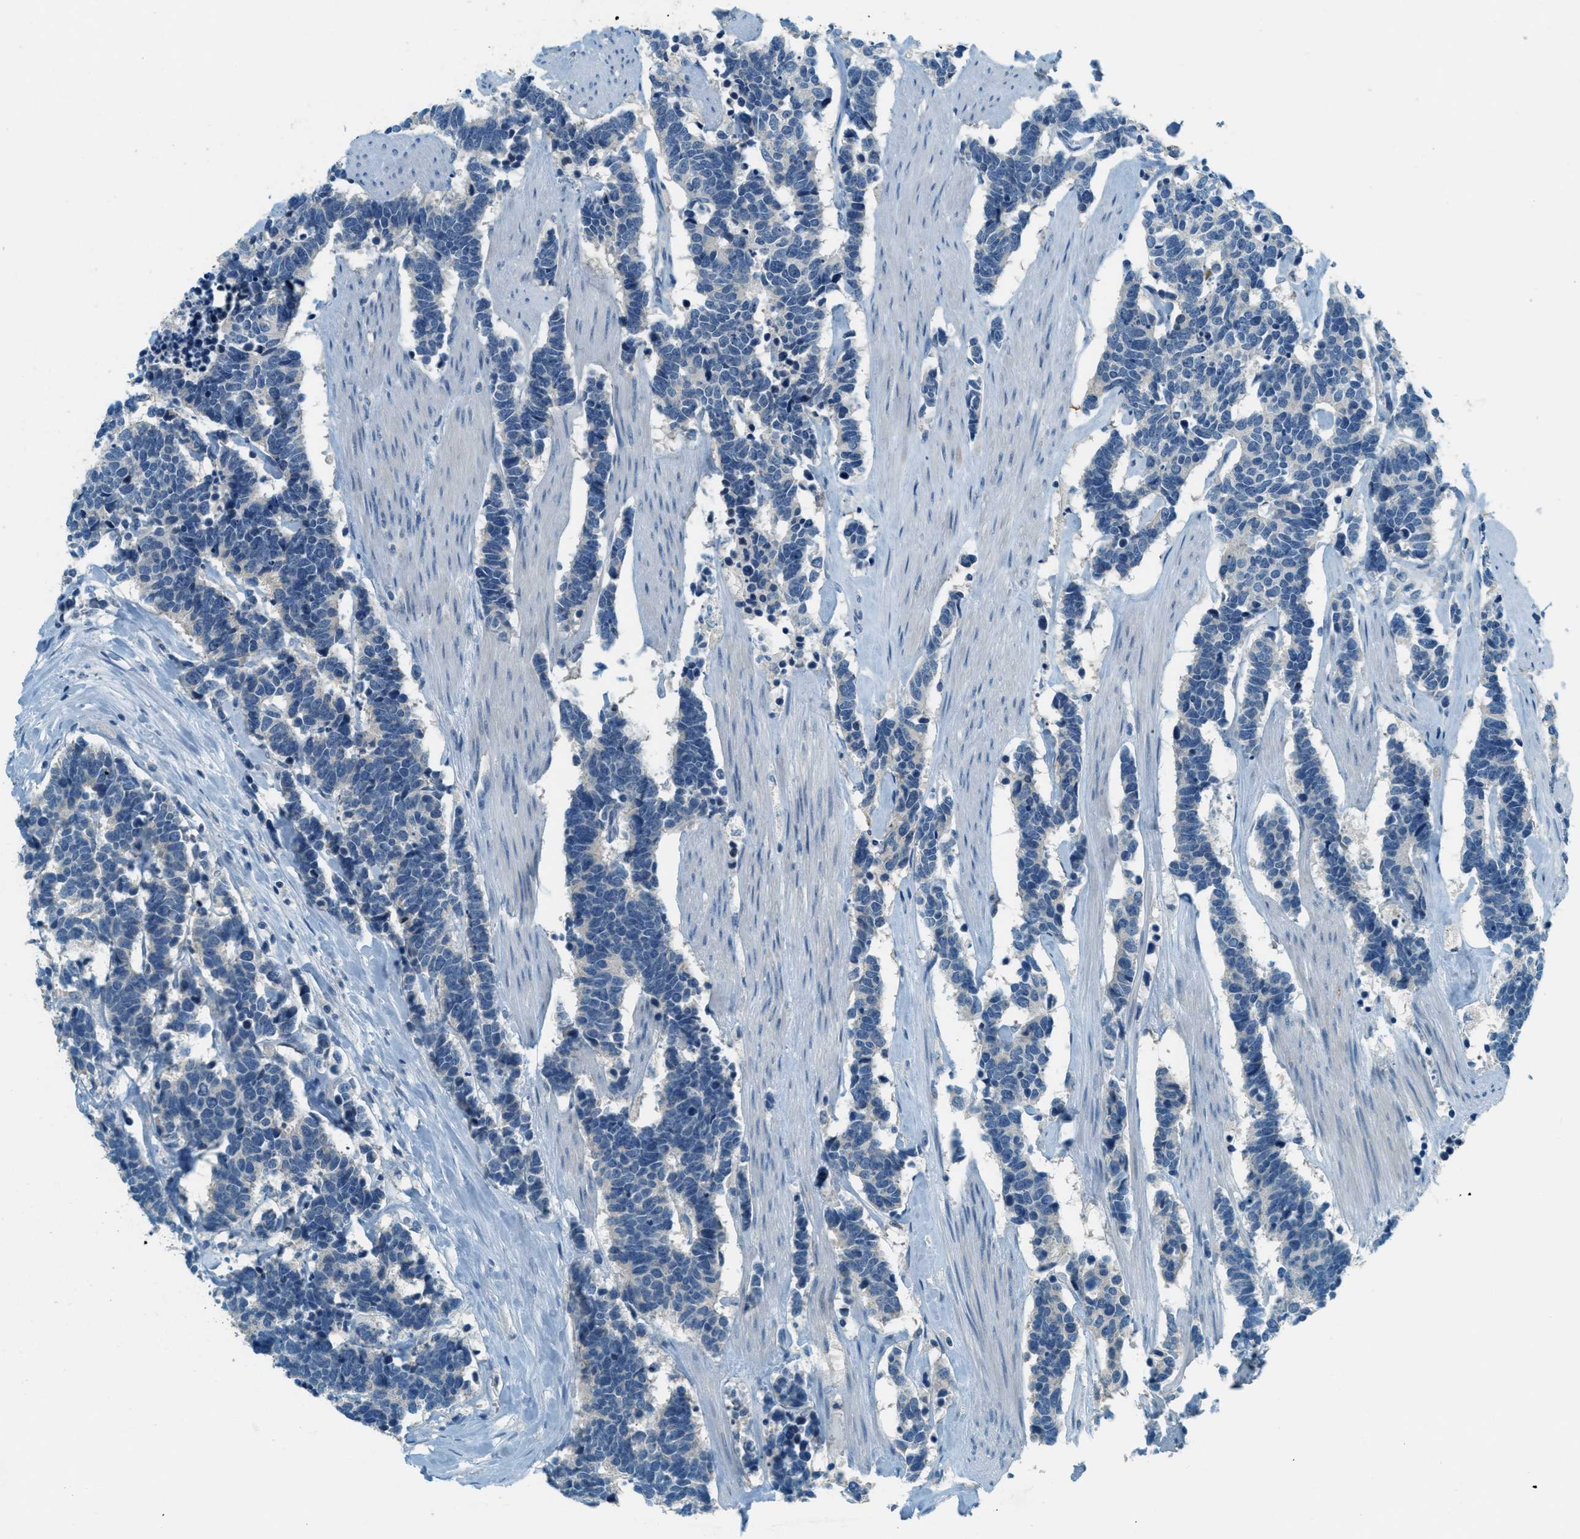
{"staining": {"intensity": "negative", "quantity": "none", "location": "none"}, "tissue": "carcinoid", "cell_type": "Tumor cells", "image_type": "cancer", "snomed": [{"axis": "morphology", "description": "Carcinoma, NOS"}, {"axis": "morphology", "description": "Carcinoid, malignant, NOS"}, {"axis": "topography", "description": "Urinary bladder"}], "caption": "Immunohistochemistry (IHC) image of human carcinoid stained for a protein (brown), which shows no positivity in tumor cells.", "gene": "MSLN", "patient": {"sex": "male", "age": 57}}